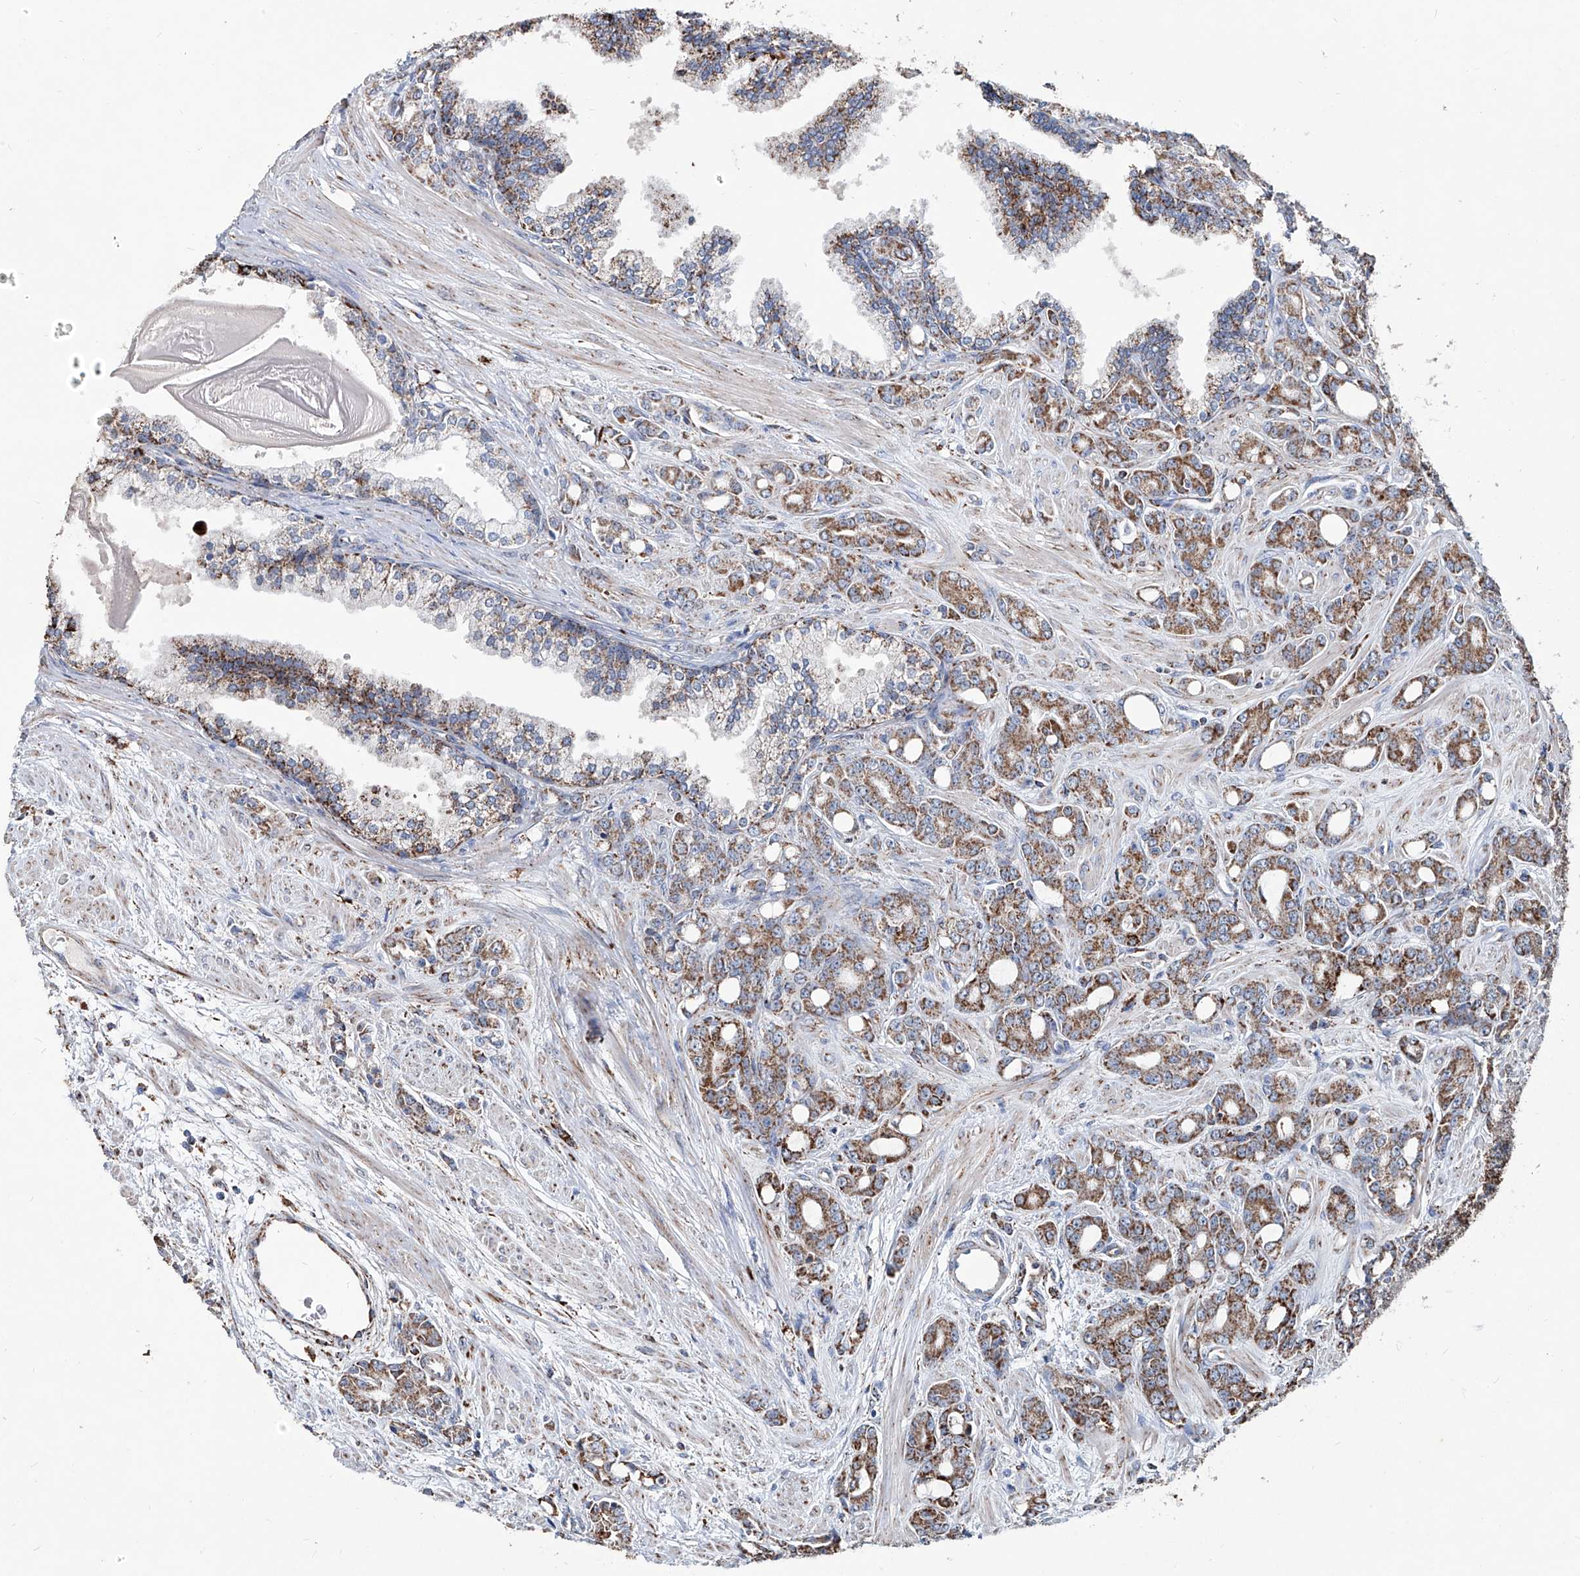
{"staining": {"intensity": "moderate", "quantity": ">75%", "location": "cytoplasmic/membranous"}, "tissue": "prostate cancer", "cell_type": "Tumor cells", "image_type": "cancer", "snomed": [{"axis": "morphology", "description": "Adenocarcinoma, High grade"}, {"axis": "topography", "description": "Prostate"}], "caption": "High-grade adenocarcinoma (prostate) stained with DAB (3,3'-diaminobenzidine) immunohistochemistry (IHC) exhibits medium levels of moderate cytoplasmic/membranous staining in approximately >75% of tumor cells.", "gene": "NHS", "patient": {"sex": "male", "age": 62}}